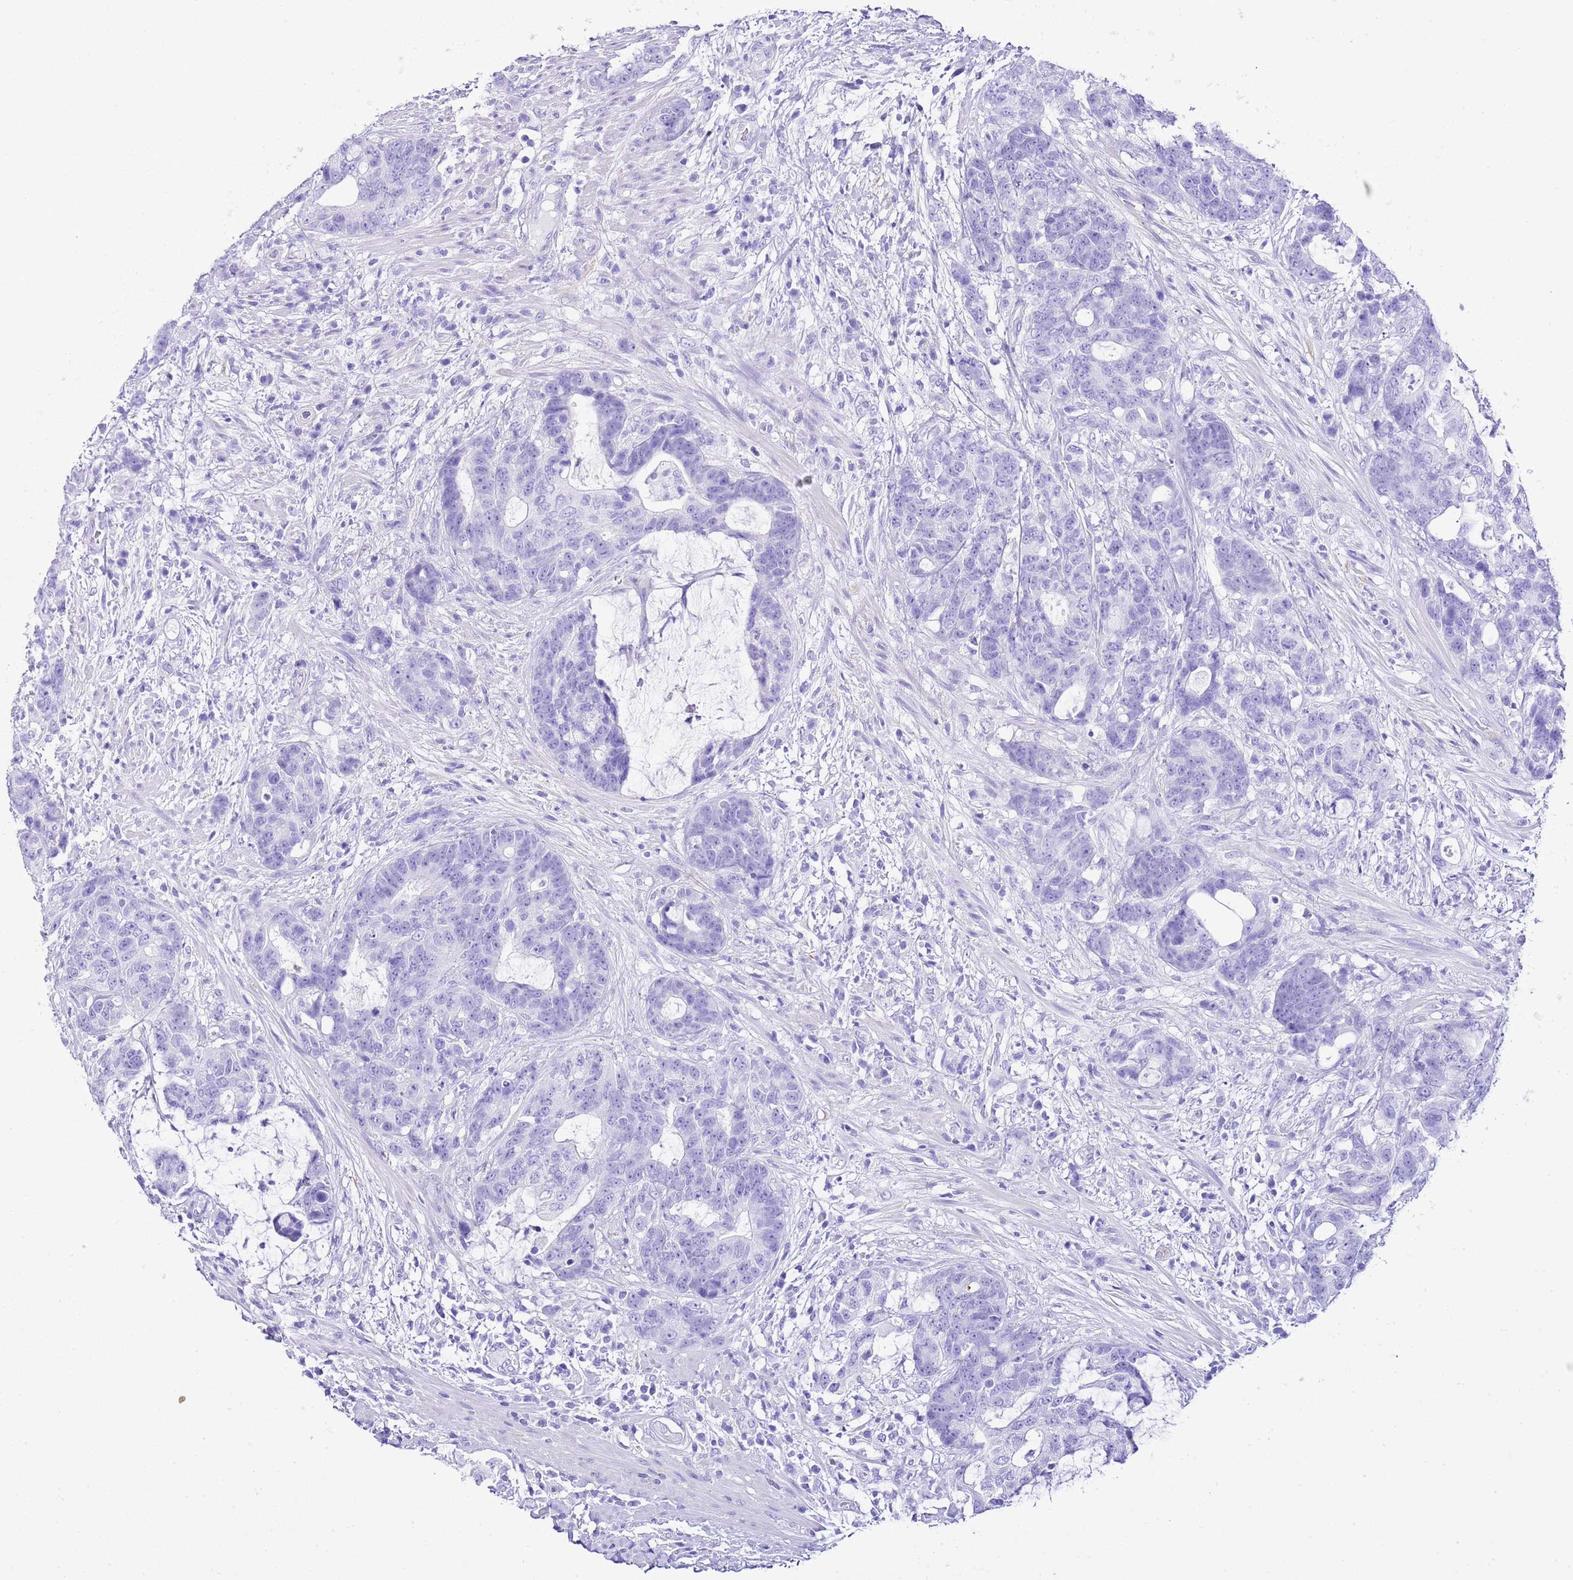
{"staining": {"intensity": "negative", "quantity": "none", "location": "none"}, "tissue": "colorectal cancer", "cell_type": "Tumor cells", "image_type": "cancer", "snomed": [{"axis": "morphology", "description": "Adenocarcinoma, NOS"}, {"axis": "topography", "description": "Colon"}], "caption": "The histopathology image displays no staining of tumor cells in adenocarcinoma (colorectal).", "gene": "KCNC1", "patient": {"sex": "female", "age": 82}}